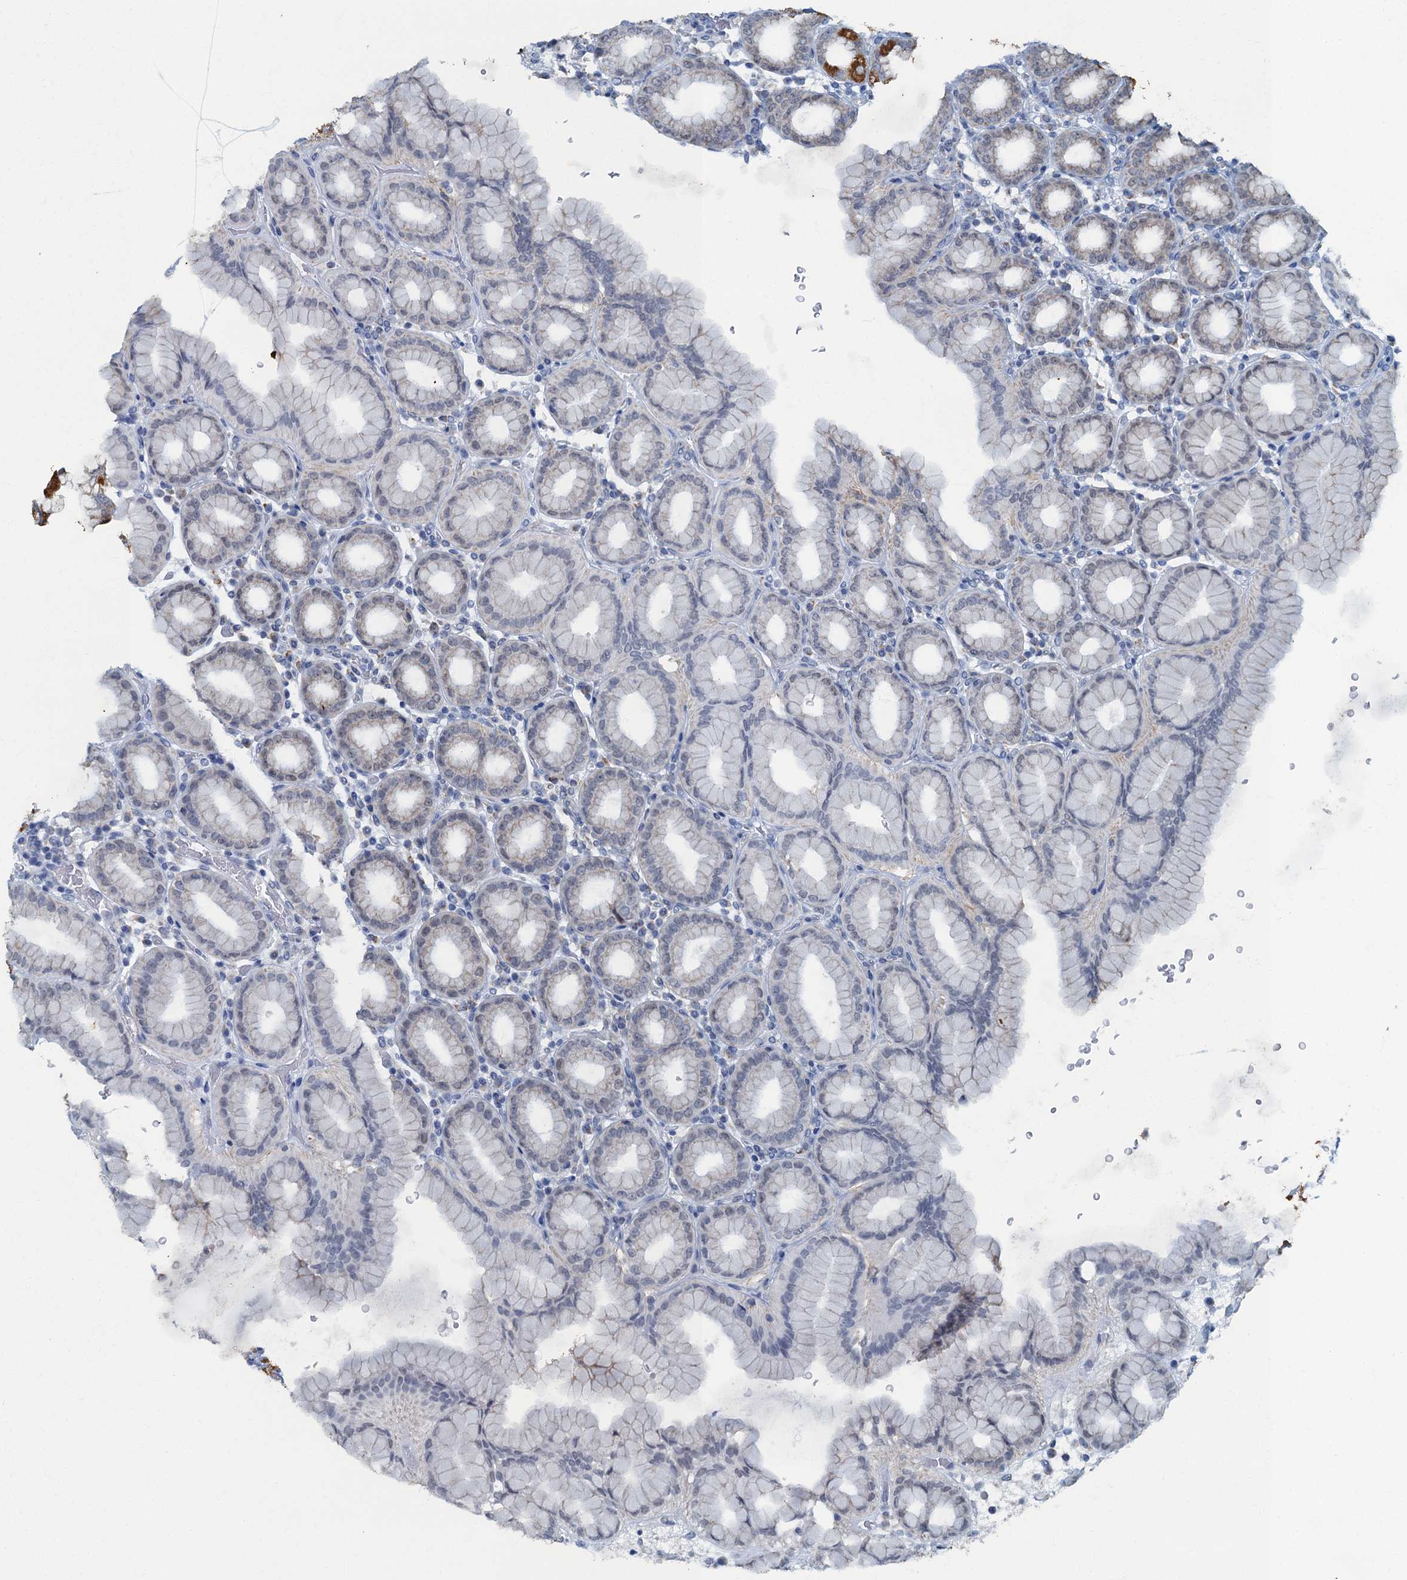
{"staining": {"intensity": "strong", "quantity": "25%-75%", "location": "cytoplasmic/membranous"}, "tissue": "stomach", "cell_type": "Glandular cells", "image_type": "normal", "snomed": [{"axis": "morphology", "description": "Normal tissue, NOS"}, {"axis": "topography", "description": "Stomach, upper"}], "caption": "IHC image of unremarkable stomach stained for a protein (brown), which reveals high levels of strong cytoplasmic/membranous expression in approximately 25%-75% of glandular cells.", "gene": "RAD9B", "patient": {"sex": "male", "age": 68}}